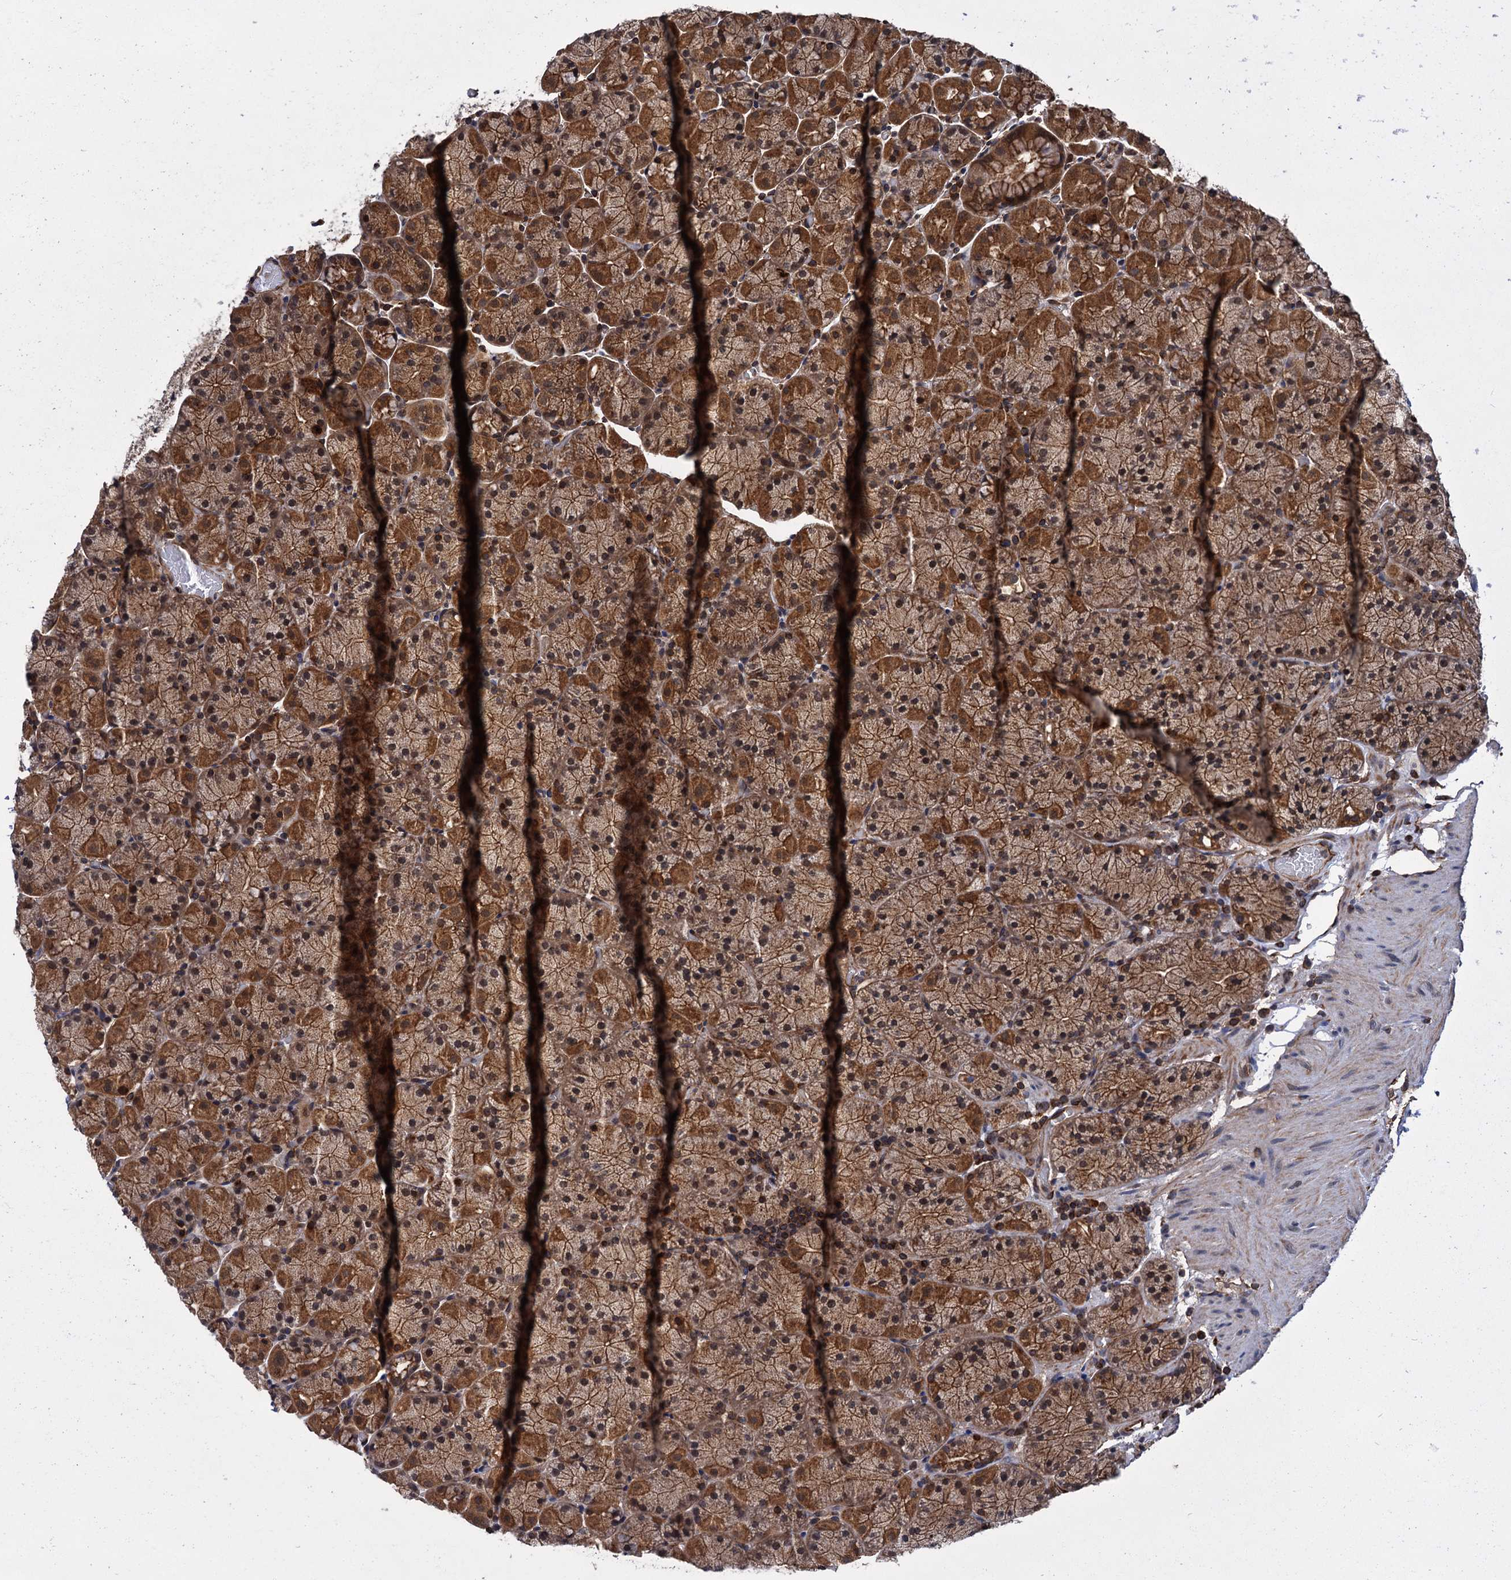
{"staining": {"intensity": "strong", "quantity": ">75%", "location": "cytoplasmic/membranous"}, "tissue": "stomach", "cell_type": "Glandular cells", "image_type": "normal", "snomed": [{"axis": "morphology", "description": "Normal tissue, NOS"}, {"axis": "topography", "description": "Stomach, upper"}, {"axis": "topography", "description": "Stomach, lower"}], "caption": "Protein analysis of benign stomach shows strong cytoplasmic/membranous positivity in about >75% of glandular cells. (brown staining indicates protein expression, while blue staining denotes nuclei).", "gene": "ZFYVE19", "patient": {"sex": "male", "age": 80}}